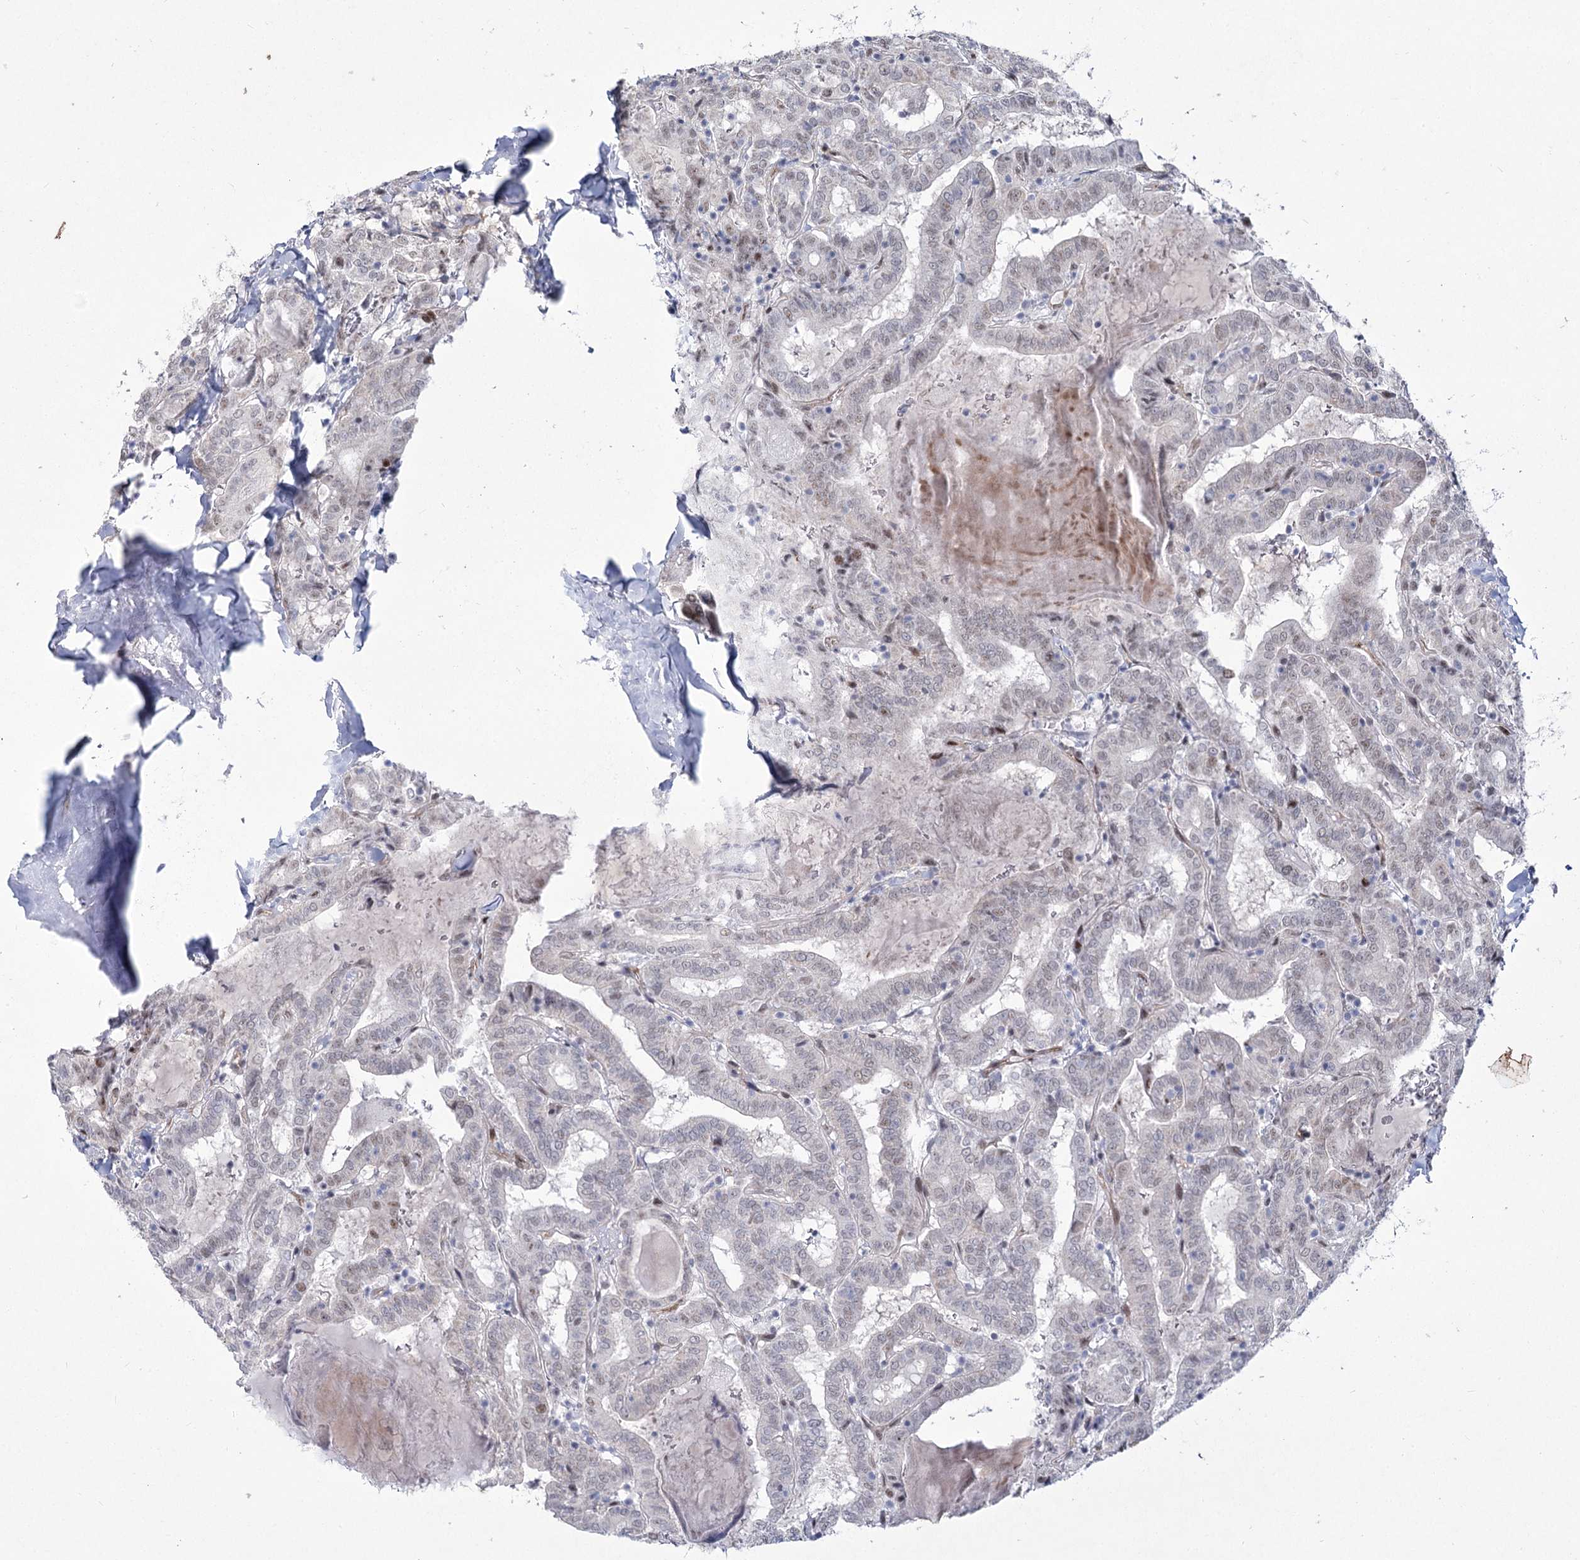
{"staining": {"intensity": "weak", "quantity": "<25%", "location": "nuclear"}, "tissue": "thyroid cancer", "cell_type": "Tumor cells", "image_type": "cancer", "snomed": [{"axis": "morphology", "description": "Papillary adenocarcinoma, NOS"}, {"axis": "topography", "description": "Thyroid gland"}], "caption": "This is a photomicrograph of immunohistochemistry staining of thyroid papillary adenocarcinoma, which shows no staining in tumor cells.", "gene": "YBX3", "patient": {"sex": "female", "age": 72}}